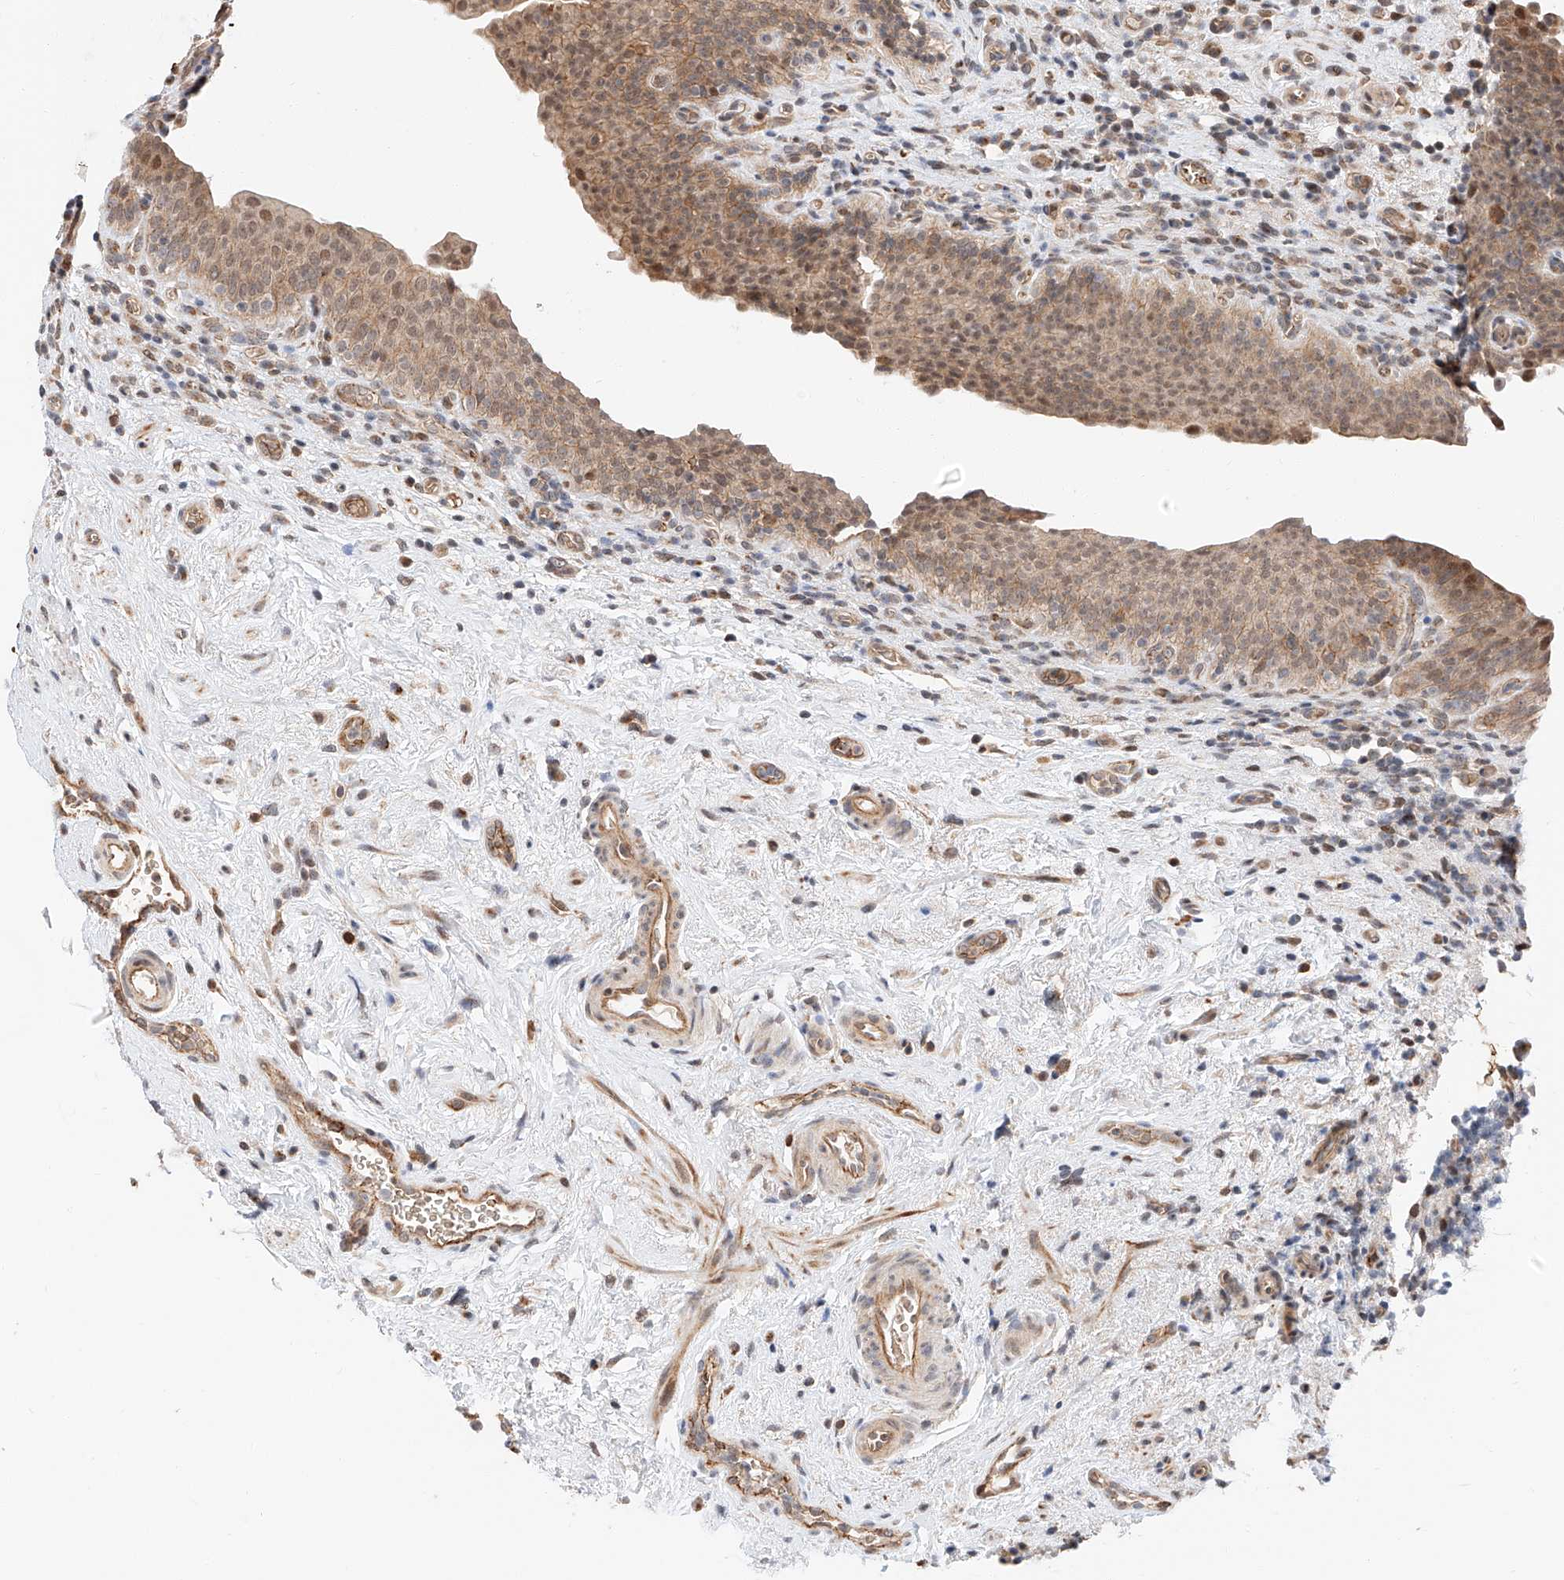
{"staining": {"intensity": "moderate", "quantity": ">75%", "location": "cytoplasmic/membranous,nuclear"}, "tissue": "urinary bladder", "cell_type": "Urothelial cells", "image_type": "normal", "snomed": [{"axis": "morphology", "description": "Normal tissue, NOS"}, {"axis": "topography", "description": "Urinary bladder"}], "caption": "Urinary bladder stained with DAB (3,3'-diaminobenzidine) immunohistochemistry shows medium levels of moderate cytoplasmic/membranous,nuclear expression in about >75% of urothelial cells.", "gene": "THTPA", "patient": {"sex": "male", "age": 83}}